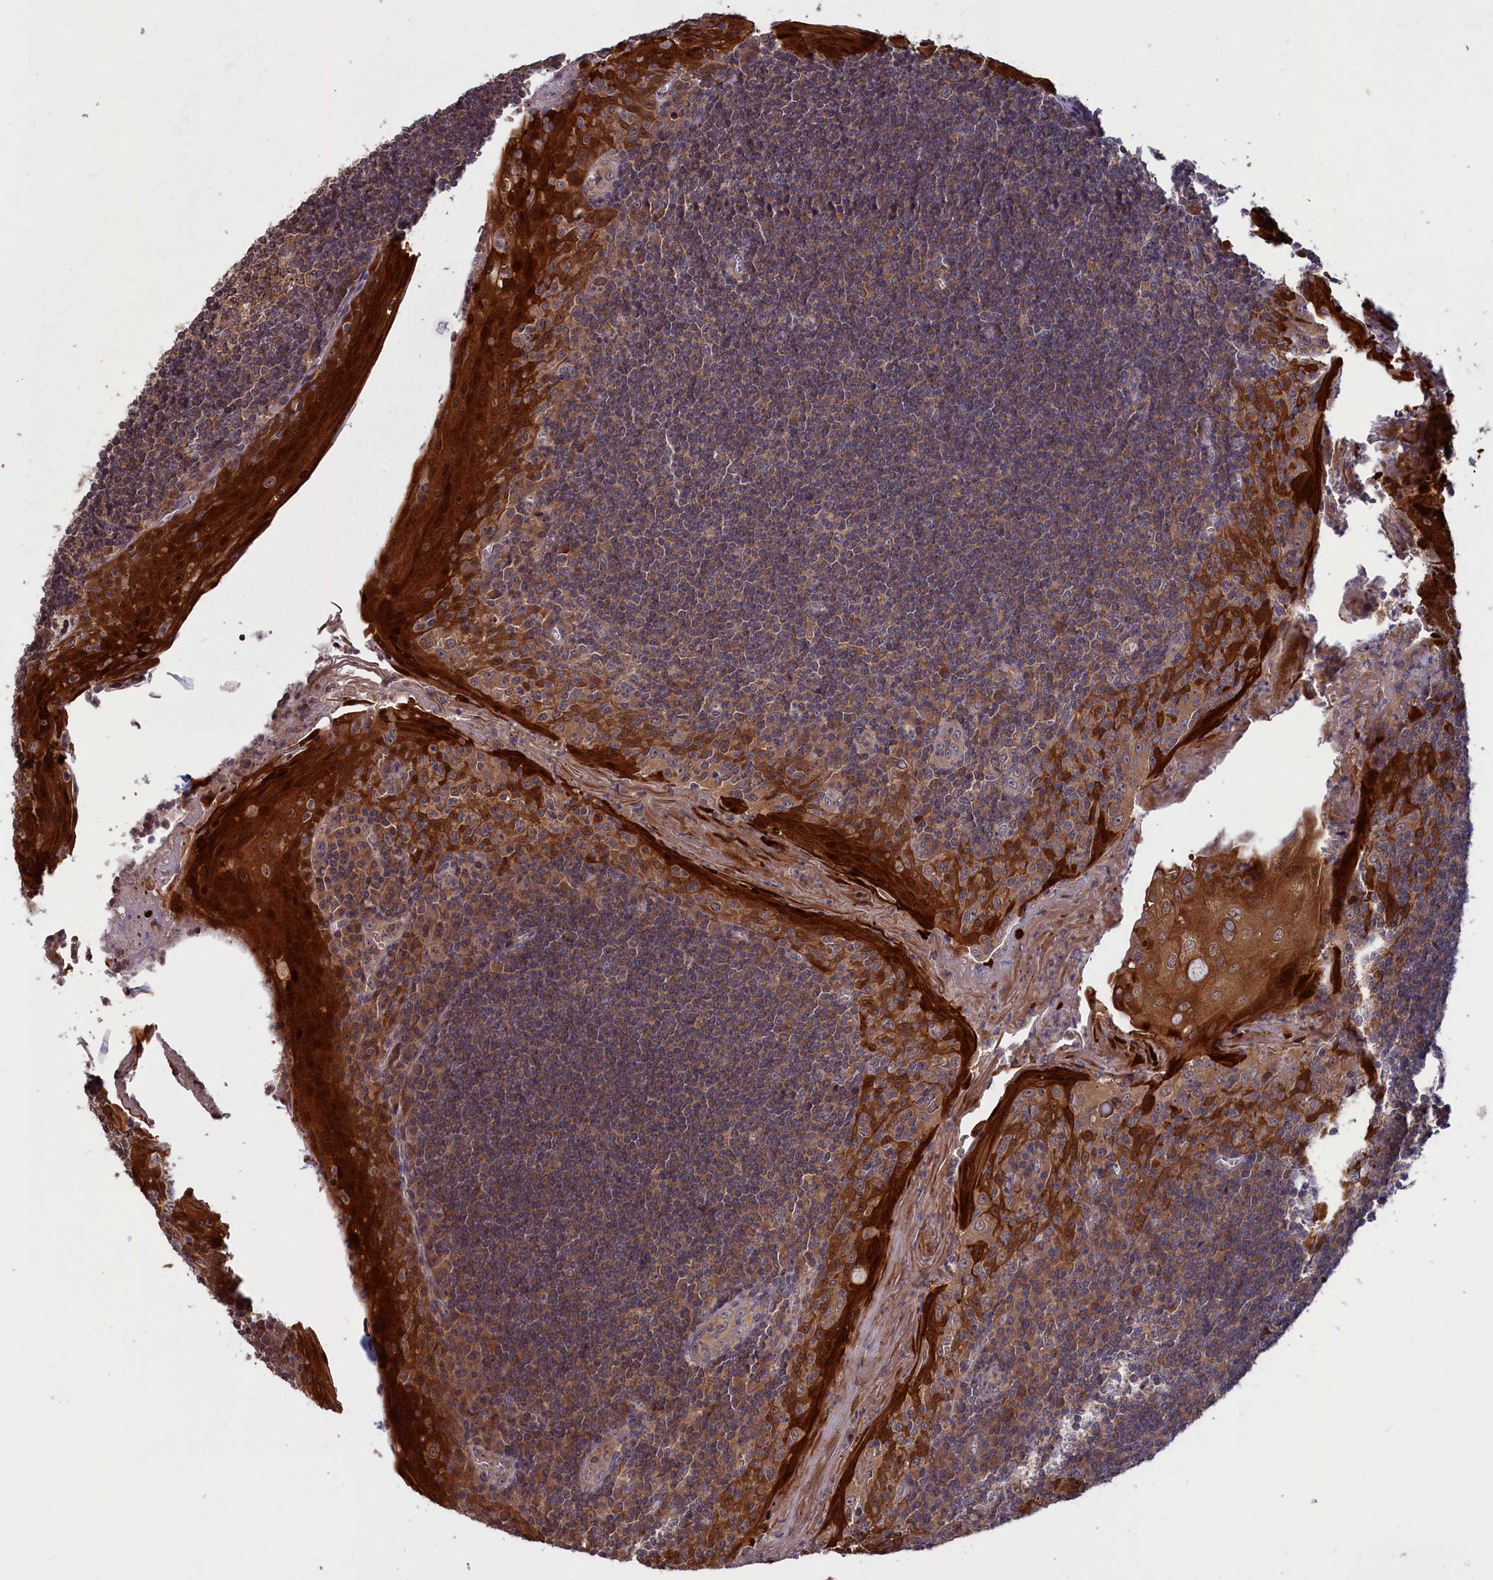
{"staining": {"intensity": "moderate", "quantity": ">75%", "location": "cytoplasmic/membranous"}, "tissue": "tonsil", "cell_type": "Germinal center cells", "image_type": "normal", "snomed": [{"axis": "morphology", "description": "Normal tissue, NOS"}, {"axis": "topography", "description": "Tonsil"}], "caption": "Immunohistochemical staining of benign tonsil shows moderate cytoplasmic/membranous protein staining in approximately >75% of germinal center cells. (DAB IHC with brightfield microscopy, high magnification).", "gene": "CACTIN", "patient": {"sex": "male", "age": 27}}